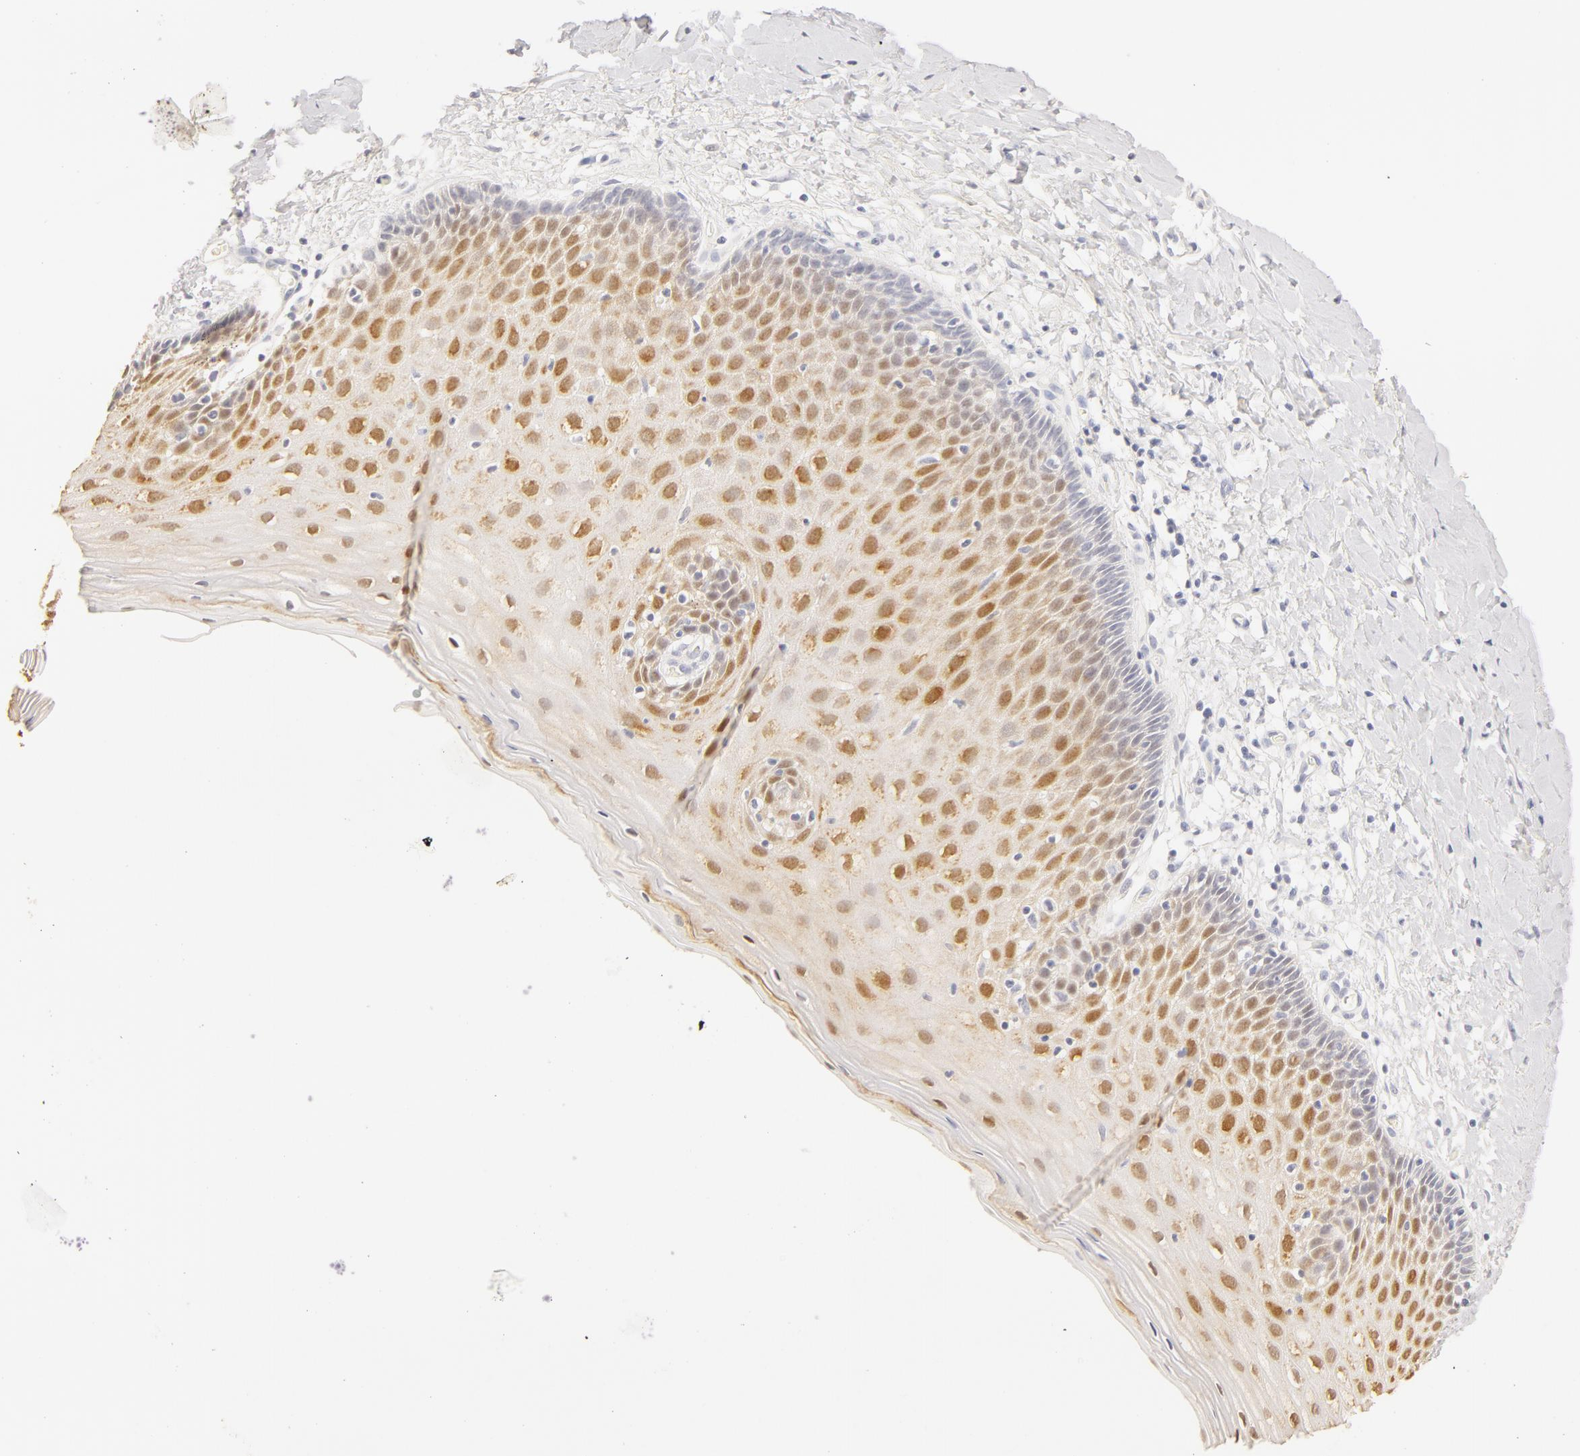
{"staining": {"intensity": "negative", "quantity": "none", "location": "none"}, "tissue": "cervix", "cell_type": "Glandular cells", "image_type": "normal", "snomed": [{"axis": "morphology", "description": "Normal tissue, NOS"}, {"axis": "topography", "description": "Cervix"}], "caption": "Cervix stained for a protein using immunohistochemistry shows no expression glandular cells.", "gene": "LGALS7B", "patient": {"sex": "female", "age": 53}}